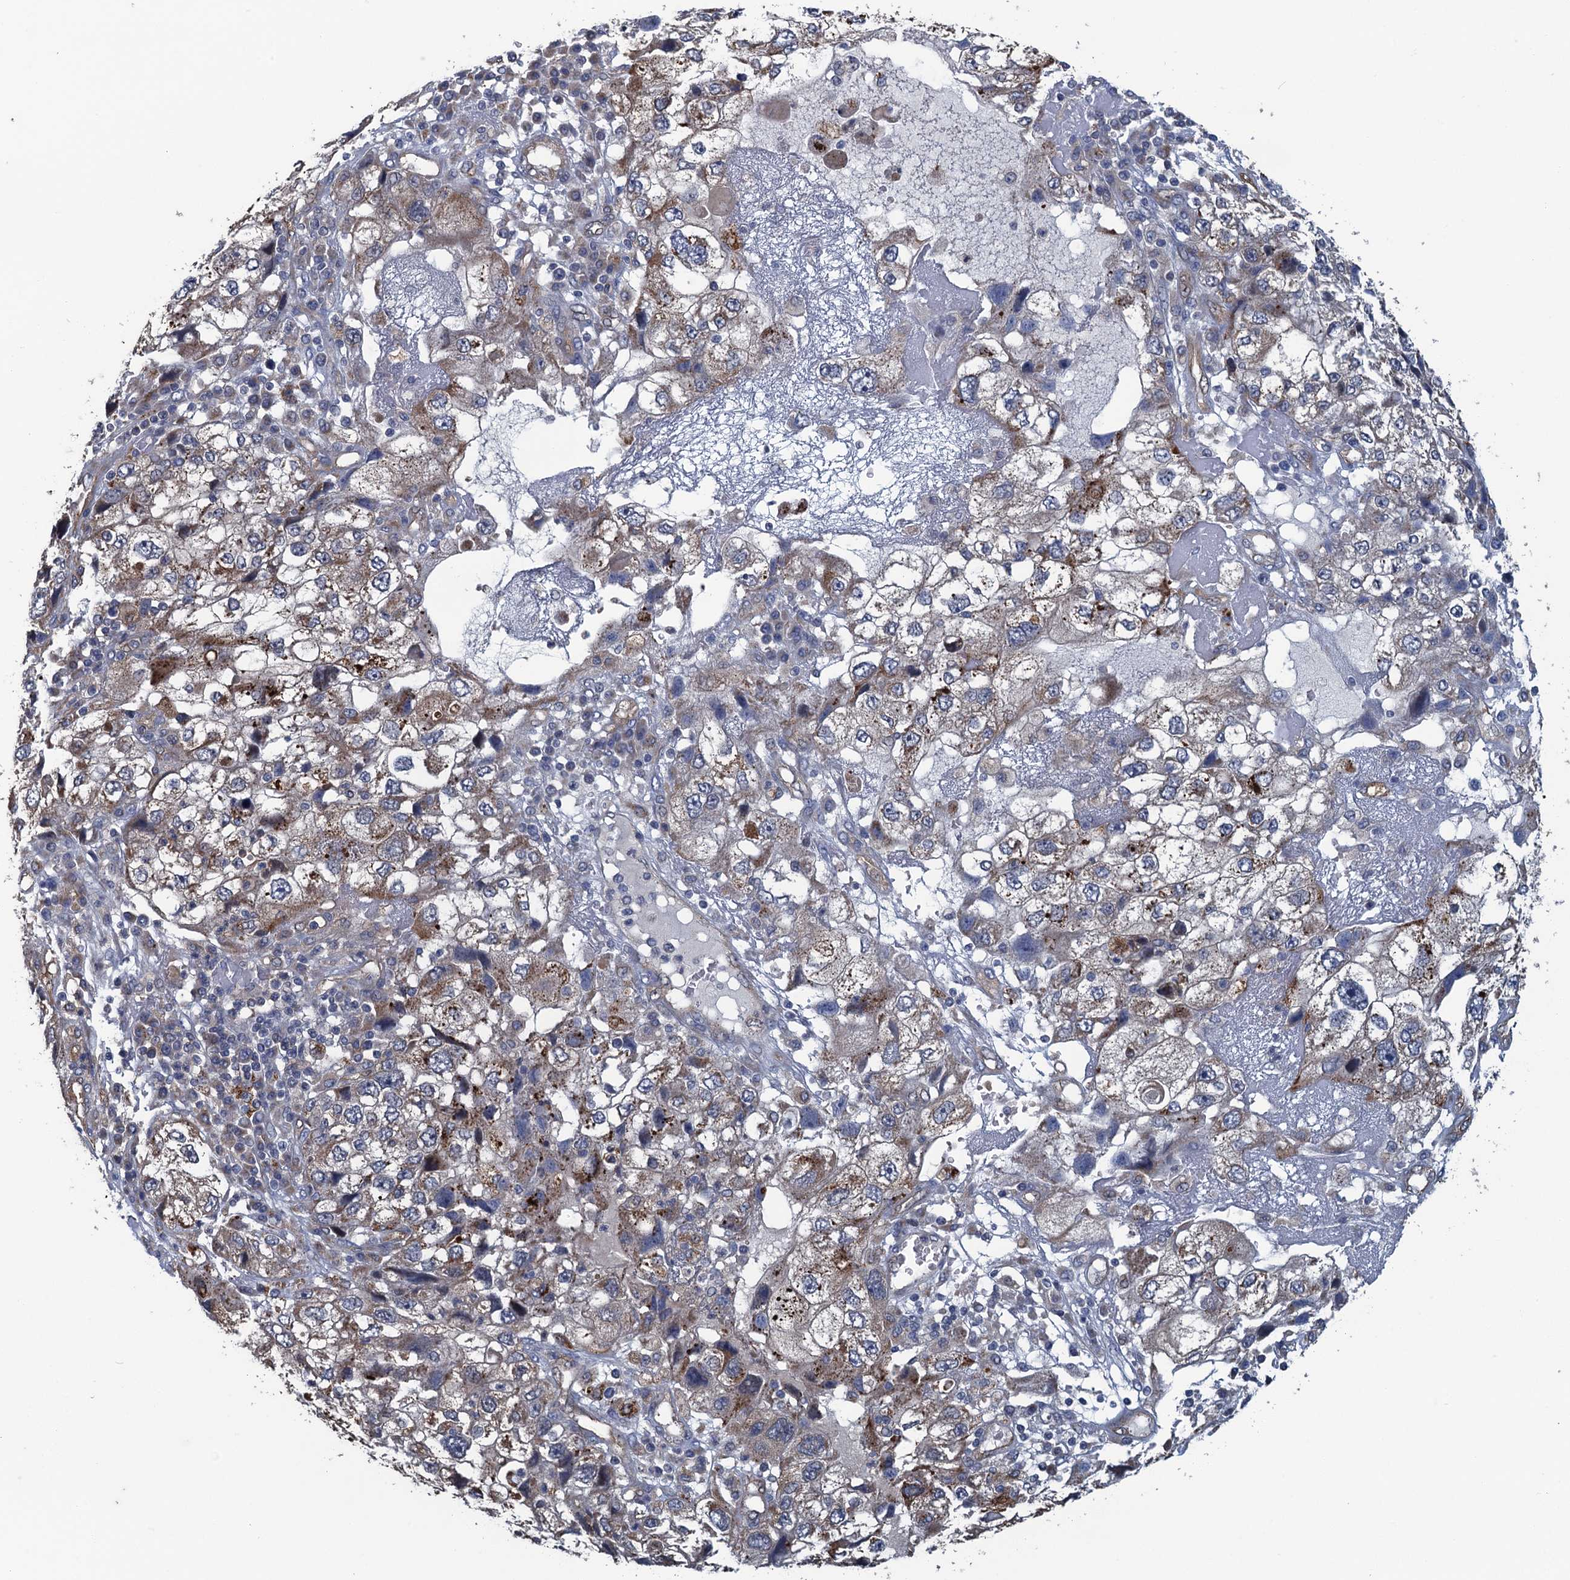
{"staining": {"intensity": "moderate", "quantity": "25%-75%", "location": "cytoplasmic/membranous"}, "tissue": "endometrial cancer", "cell_type": "Tumor cells", "image_type": "cancer", "snomed": [{"axis": "morphology", "description": "Adenocarcinoma, NOS"}, {"axis": "topography", "description": "Endometrium"}], "caption": "Endometrial cancer tissue displays moderate cytoplasmic/membranous positivity in about 25%-75% of tumor cells", "gene": "KBTBD8", "patient": {"sex": "female", "age": 49}}